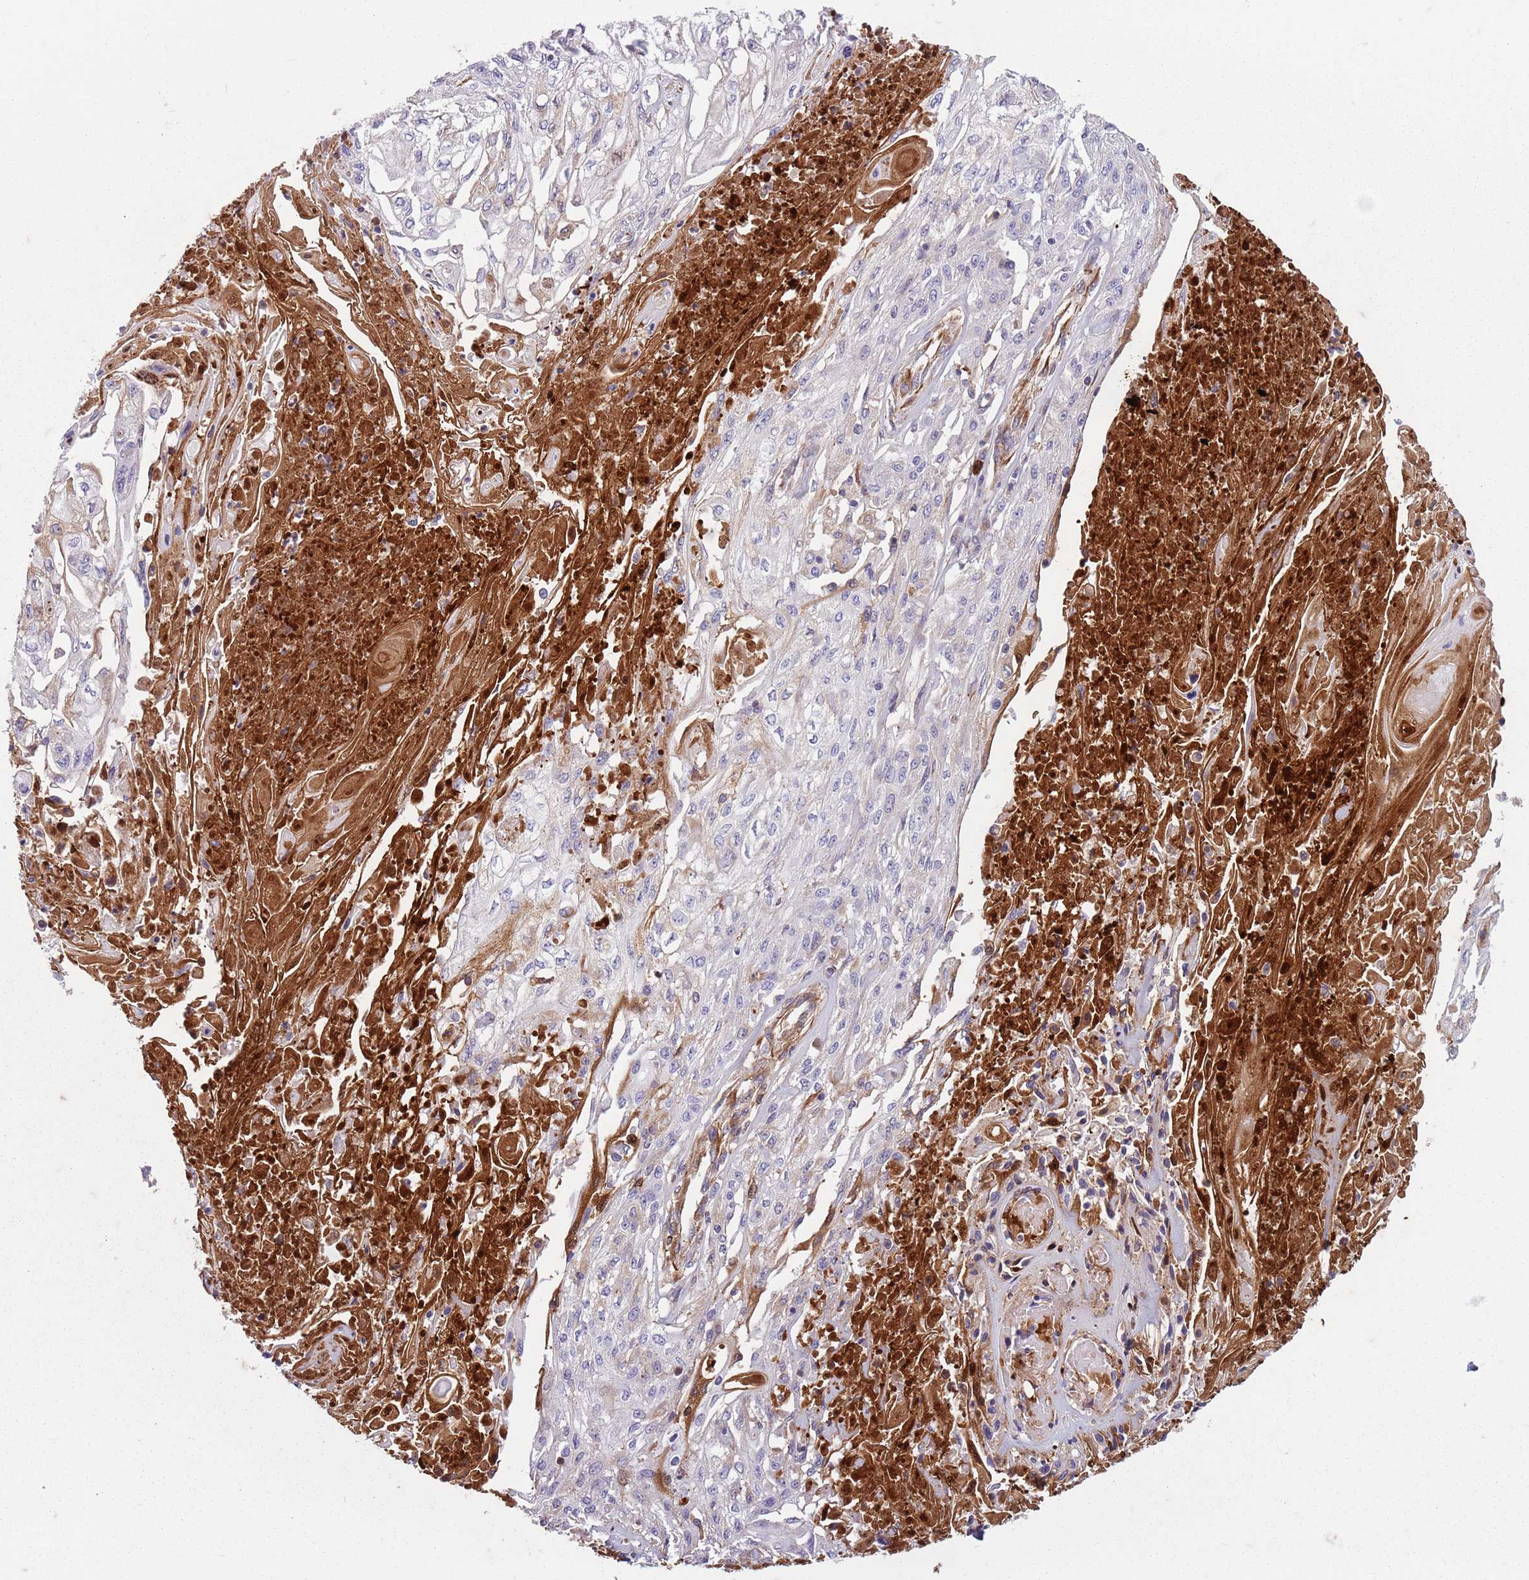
{"staining": {"intensity": "negative", "quantity": "none", "location": "none"}, "tissue": "skin cancer", "cell_type": "Tumor cells", "image_type": "cancer", "snomed": [{"axis": "morphology", "description": "Squamous cell carcinoma, NOS"}, {"axis": "morphology", "description": "Squamous cell carcinoma, metastatic, NOS"}, {"axis": "topography", "description": "Skin"}, {"axis": "topography", "description": "Lymph node"}], "caption": "Protein analysis of metastatic squamous cell carcinoma (skin) reveals no significant expression in tumor cells.", "gene": "TAS2R38", "patient": {"sex": "male", "age": 75}}